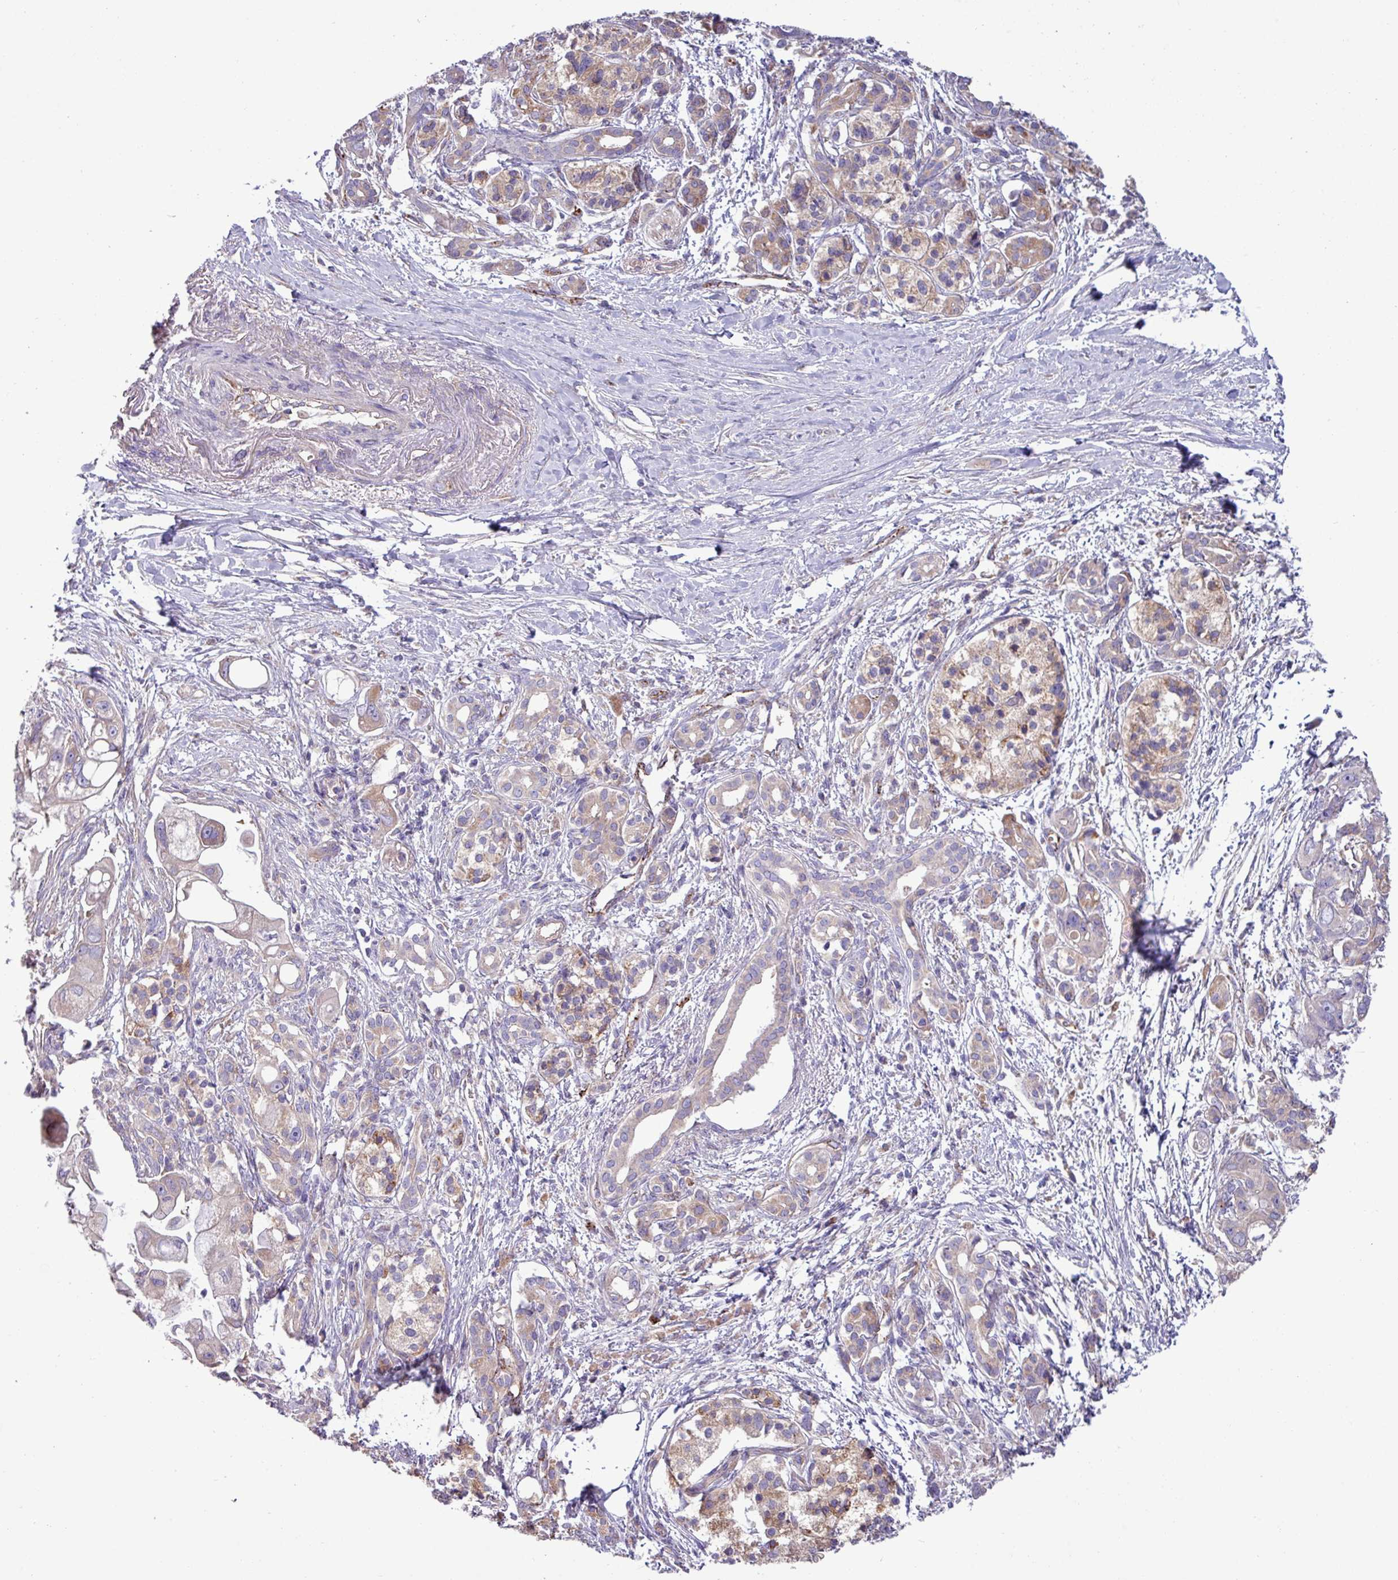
{"staining": {"intensity": "weak", "quantity": "<25%", "location": "cytoplasmic/membranous"}, "tissue": "pancreatic cancer", "cell_type": "Tumor cells", "image_type": "cancer", "snomed": [{"axis": "morphology", "description": "Adenocarcinoma, NOS"}, {"axis": "topography", "description": "Pancreas"}], "caption": "IHC micrograph of neoplastic tissue: adenocarcinoma (pancreatic) stained with DAB (3,3'-diaminobenzidine) demonstrates no significant protein staining in tumor cells.", "gene": "PPM1J", "patient": {"sex": "male", "age": 68}}